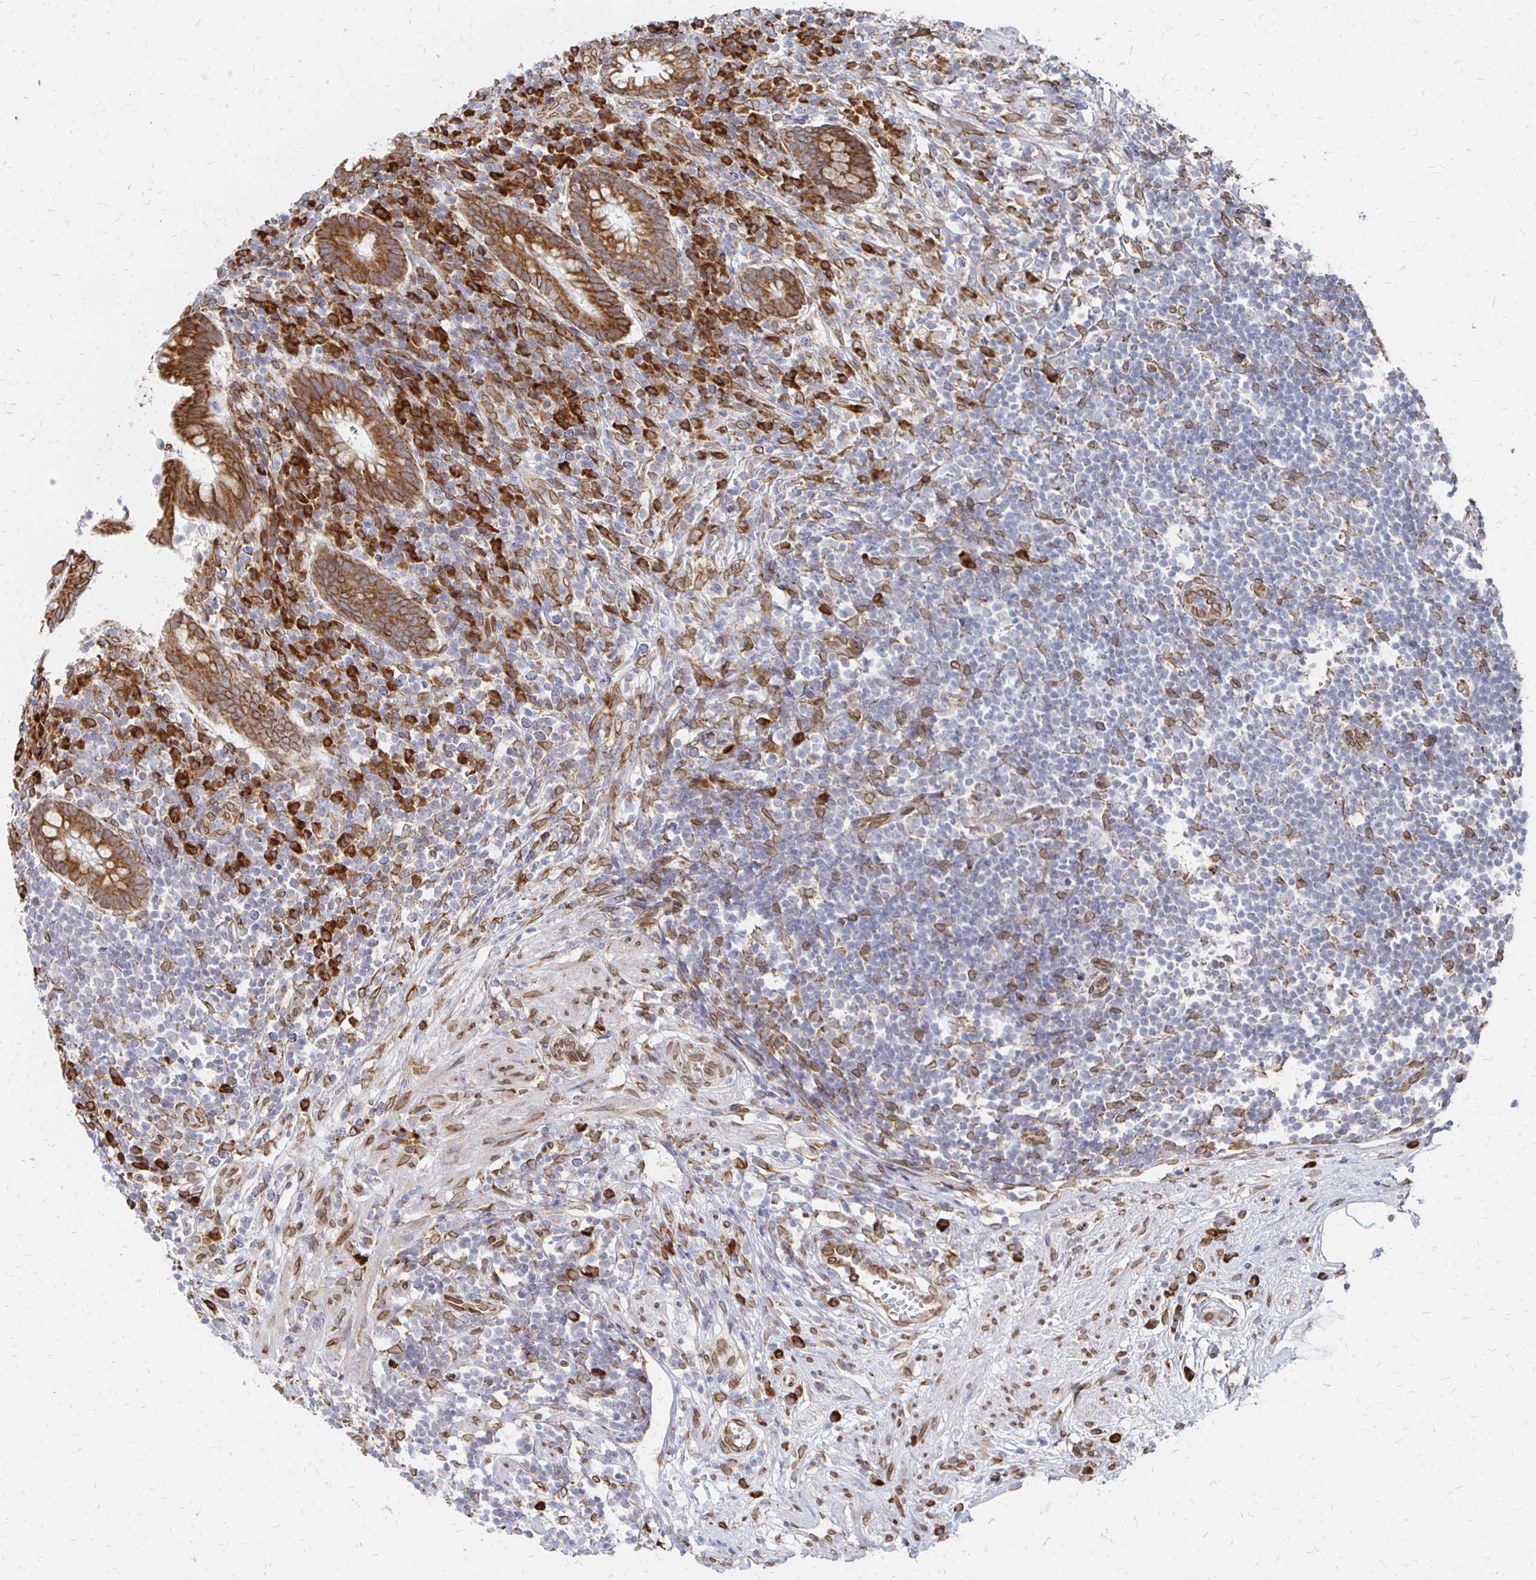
{"staining": {"intensity": "strong", "quantity": ">75%", "location": "cytoplasmic/membranous,nuclear"}, "tissue": "appendix", "cell_type": "Glandular cells", "image_type": "normal", "snomed": [{"axis": "morphology", "description": "Normal tissue, NOS"}, {"axis": "topography", "description": "Appendix"}], "caption": "Unremarkable appendix exhibits strong cytoplasmic/membranous,nuclear staining in about >75% of glandular cells, visualized by immunohistochemistry.", "gene": "PELI3", "patient": {"sex": "female", "age": 56}}